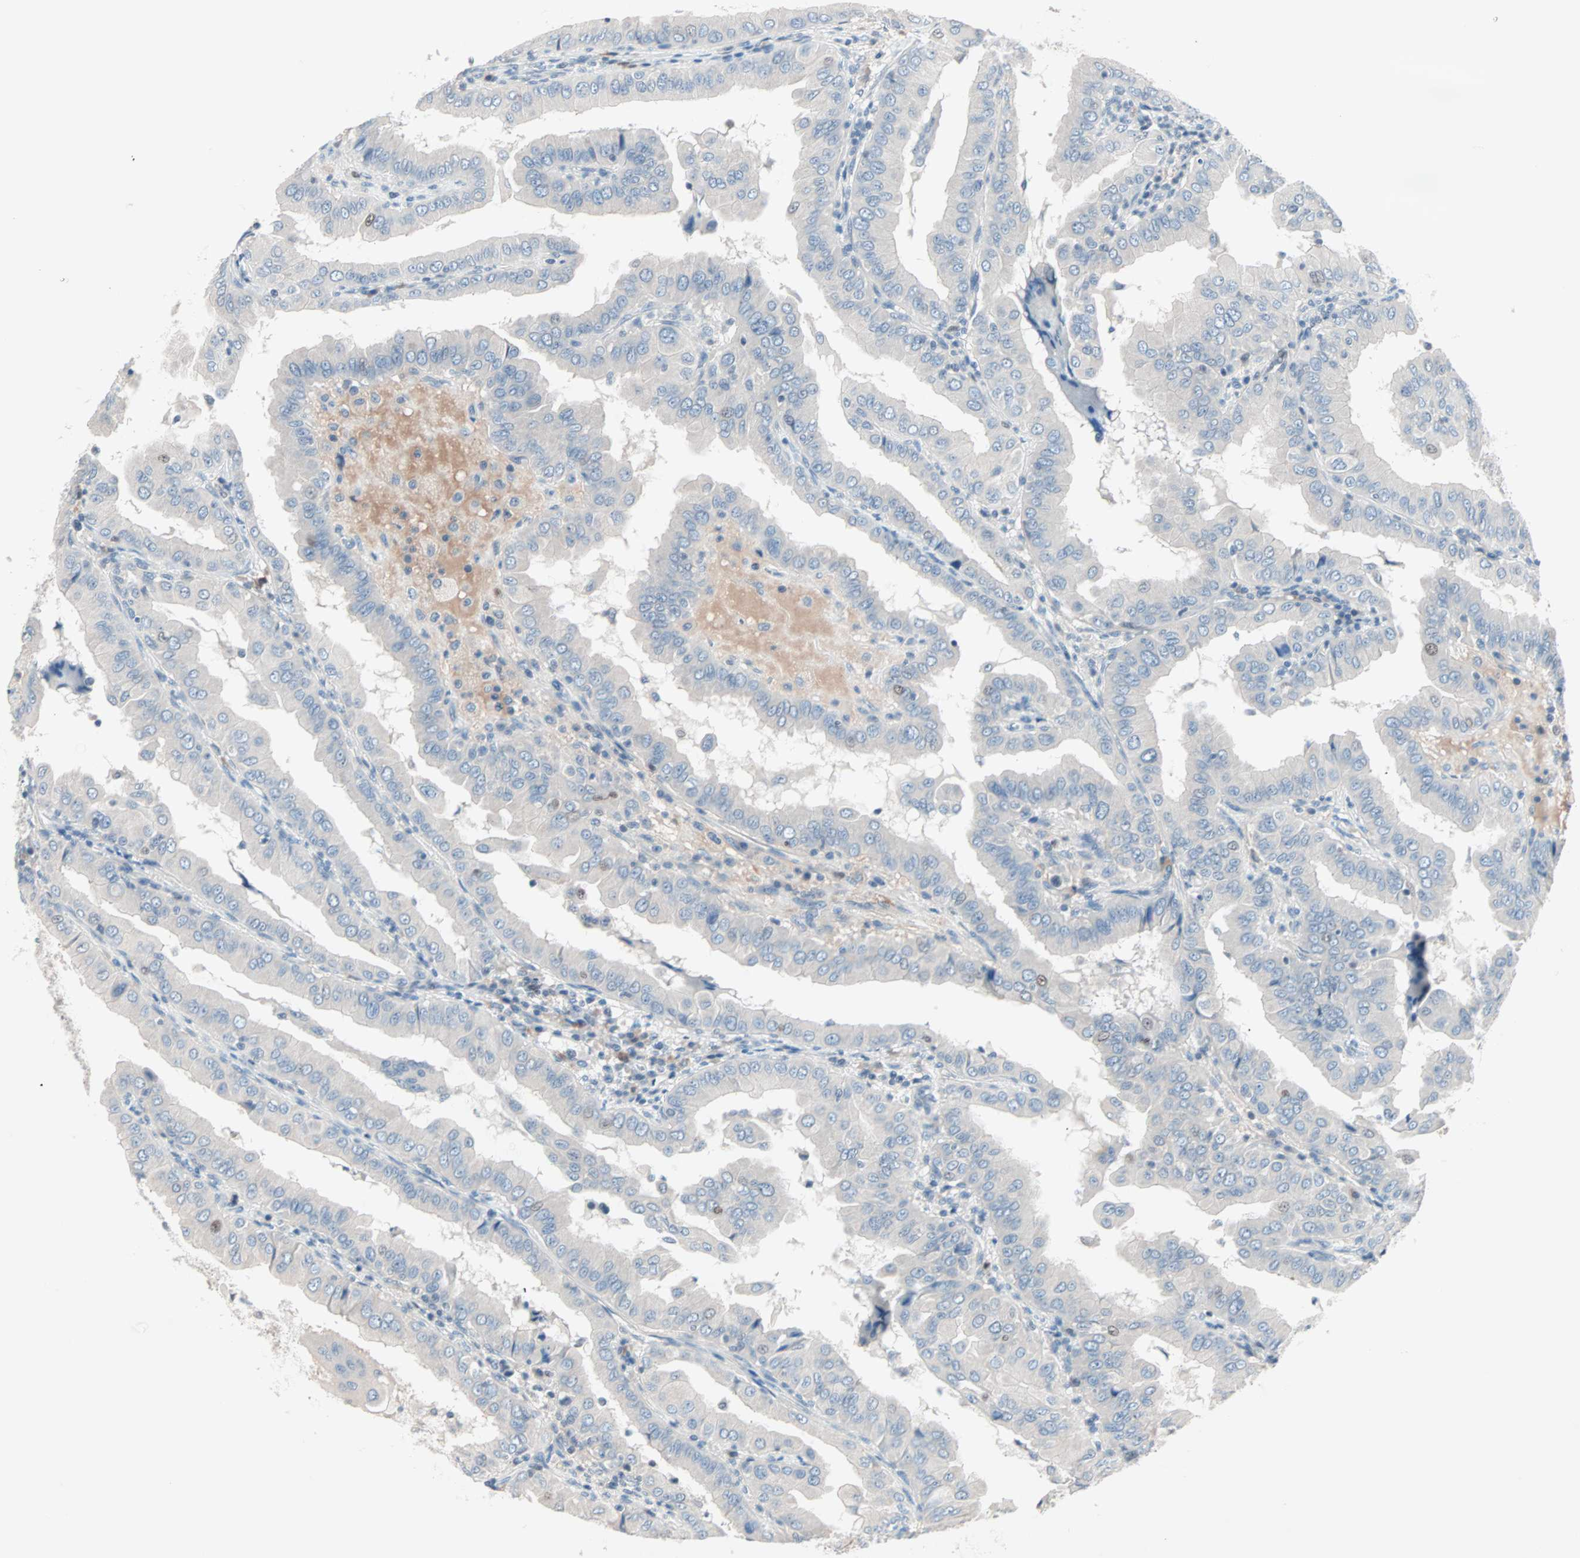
{"staining": {"intensity": "negative", "quantity": "none", "location": "none"}, "tissue": "thyroid cancer", "cell_type": "Tumor cells", "image_type": "cancer", "snomed": [{"axis": "morphology", "description": "Papillary adenocarcinoma, NOS"}, {"axis": "topography", "description": "Thyroid gland"}], "caption": "An IHC histopathology image of papillary adenocarcinoma (thyroid) is shown. There is no staining in tumor cells of papillary adenocarcinoma (thyroid). (Stains: DAB immunohistochemistry (IHC) with hematoxylin counter stain, Microscopy: brightfield microscopy at high magnification).", "gene": "CCNE2", "patient": {"sex": "male", "age": 33}}